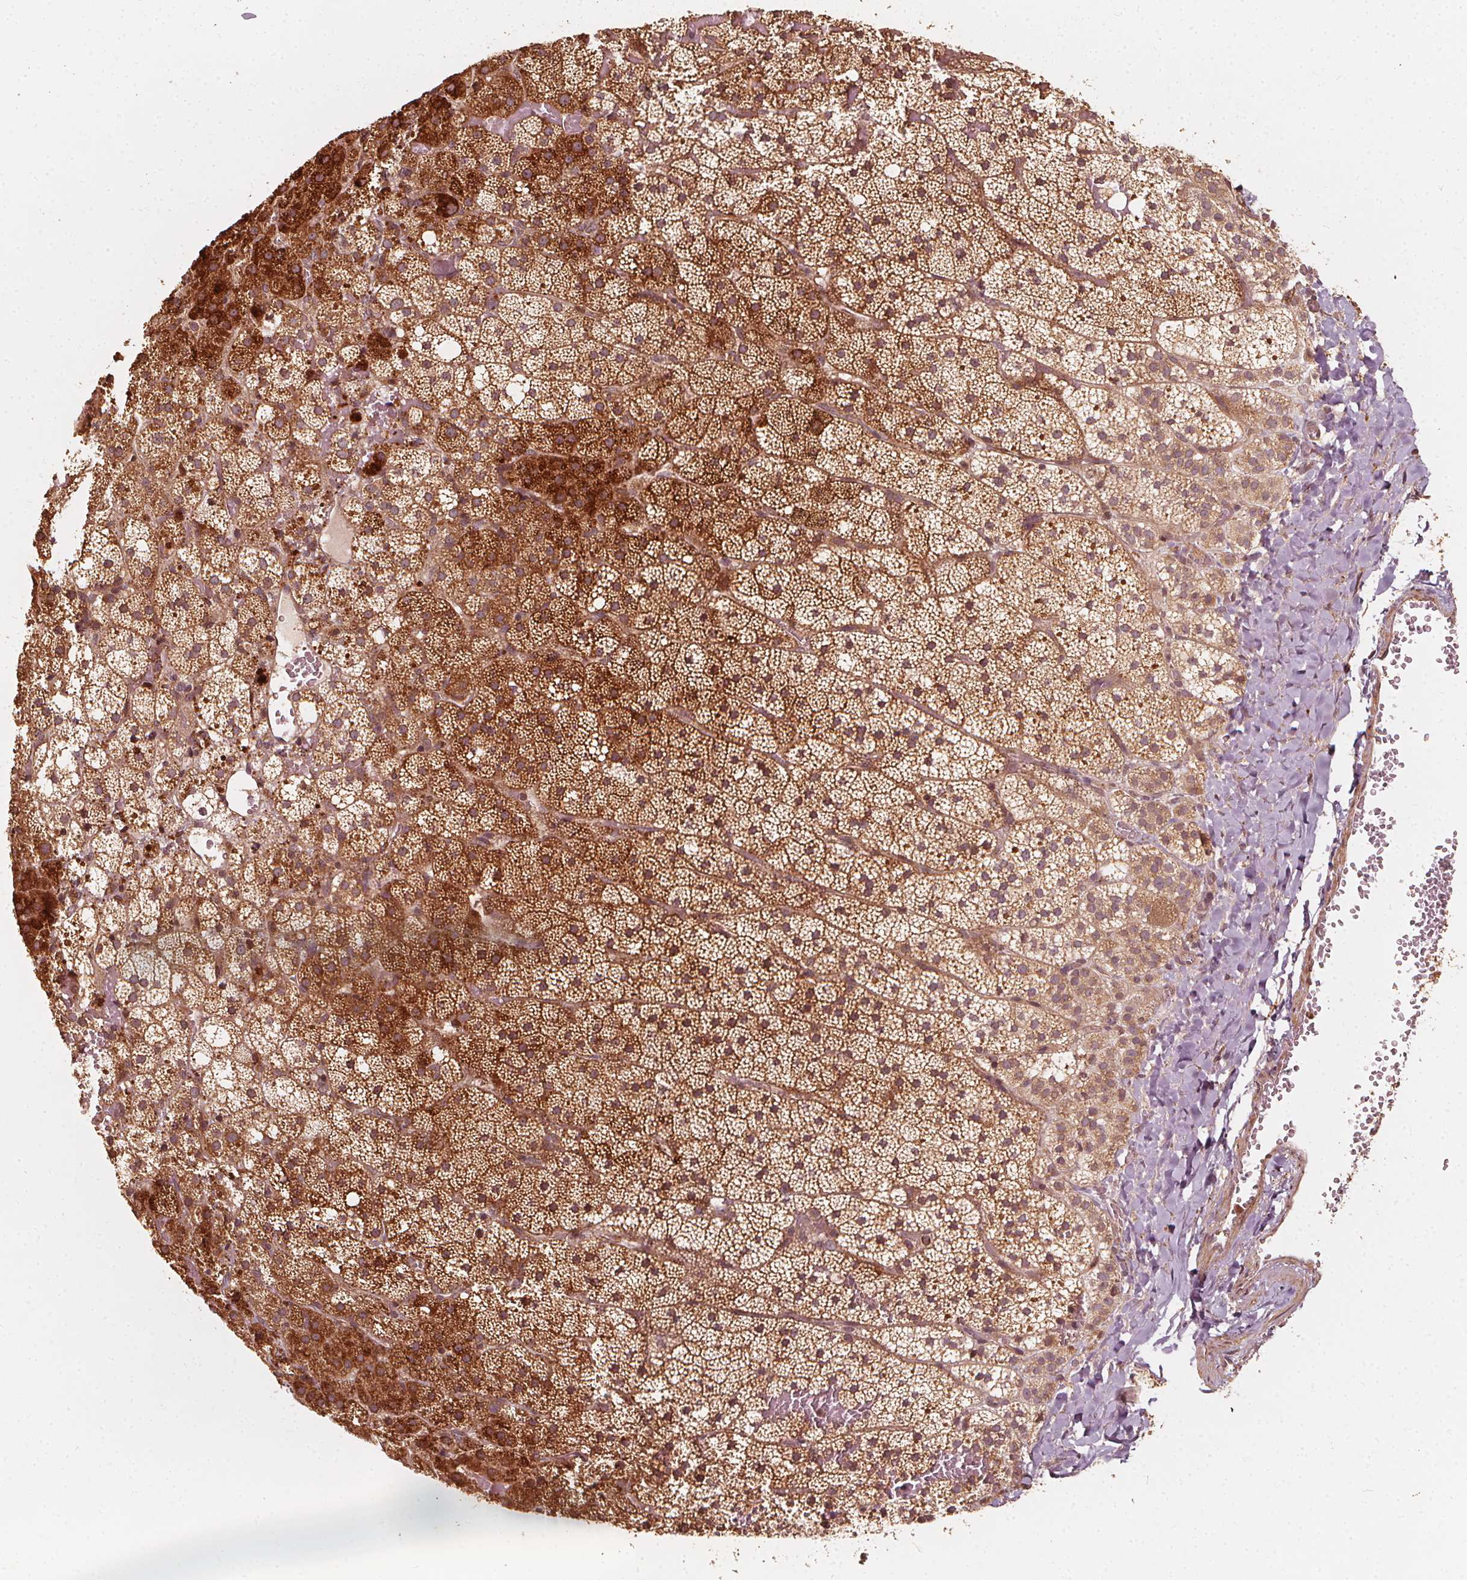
{"staining": {"intensity": "strong", "quantity": "25%-75%", "location": "cytoplasmic/membranous,nuclear"}, "tissue": "adrenal gland", "cell_type": "Glandular cells", "image_type": "normal", "snomed": [{"axis": "morphology", "description": "Normal tissue, NOS"}, {"axis": "topography", "description": "Adrenal gland"}], "caption": "An image of human adrenal gland stained for a protein displays strong cytoplasmic/membranous,nuclear brown staining in glandular cells.", "gene": "NPC1", "patient": {"sex": "male", "age": 53}}